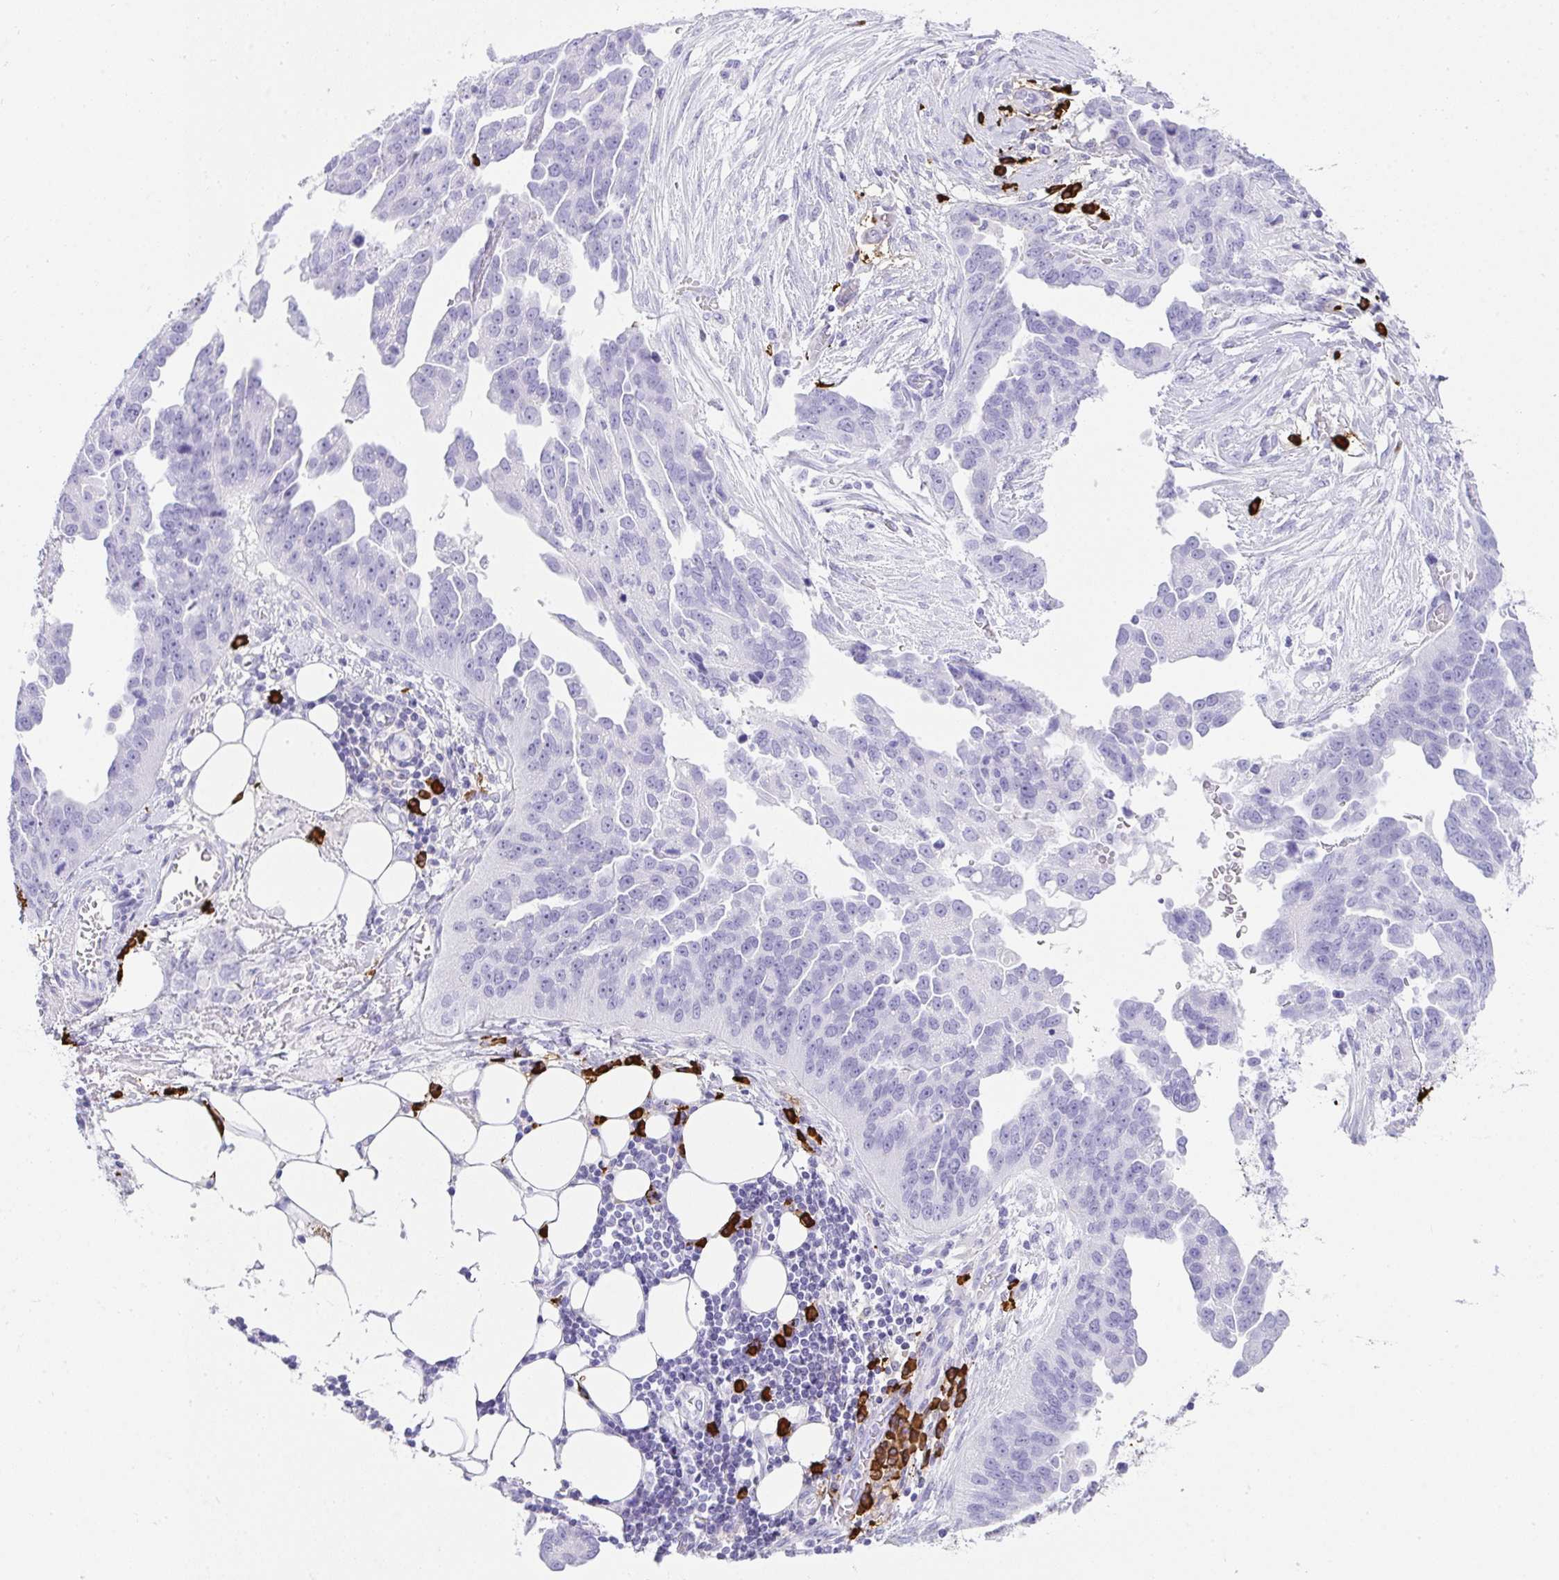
{"staining": {"intensity": "negative", "quantity": "none", "location": "none"}, "tissue": "ovarian cancer", "cell_type": "Tumor cells", "image_type": "cancer", "snomed": [{"axis": "morphology", "description": "Cystadenocarcinoma, serous, NOS"}, {"axis": "topography", "description": "Ovary"}], "caption": "A high-resolution micrograph shows IHC staining of ovarian cancer, which exhibits no significant positivity in tumor cells.", "gene": "CDADC1", "patient": {"sex": "female", "age": 75}}